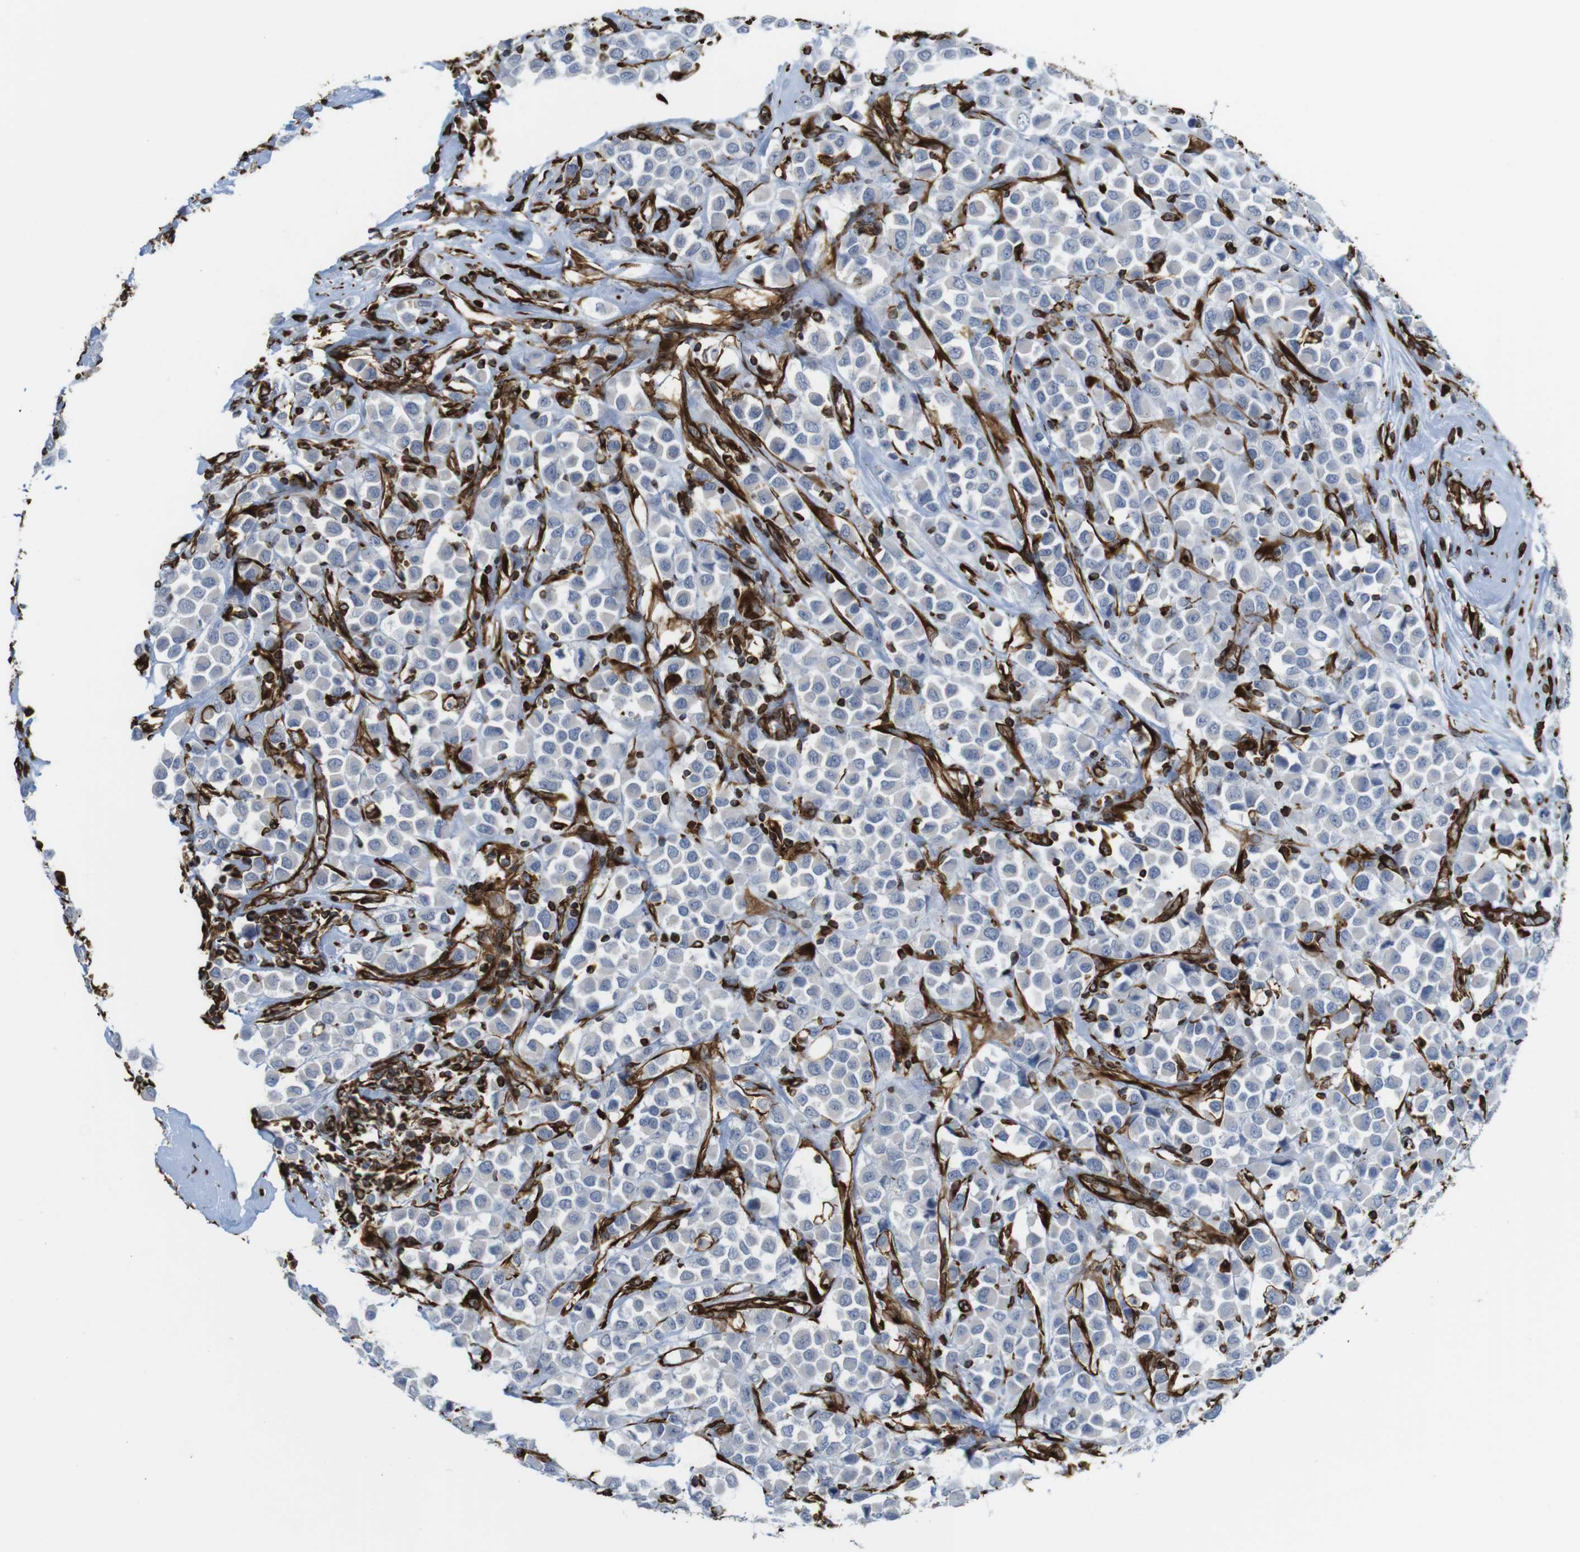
{"staining": {"intensity": "negative", "quantity": "none", "location": "none"}, "tissue": "breast cancer", "cell_type": "Tumor cells", "image_type": "cancer", "snomed": [{"axis": "morphology", "description": "Duct carcinoma"}, {"axis": "topography", "description": "Breast"}], "caption": "Infiltrating ductal carcinoma (breast) stained for a protein using immunohistochemistry exhibits no staining tumor cells.", "gene": "RALGPS1", "patient": {"sex": "female", "age": 61}}